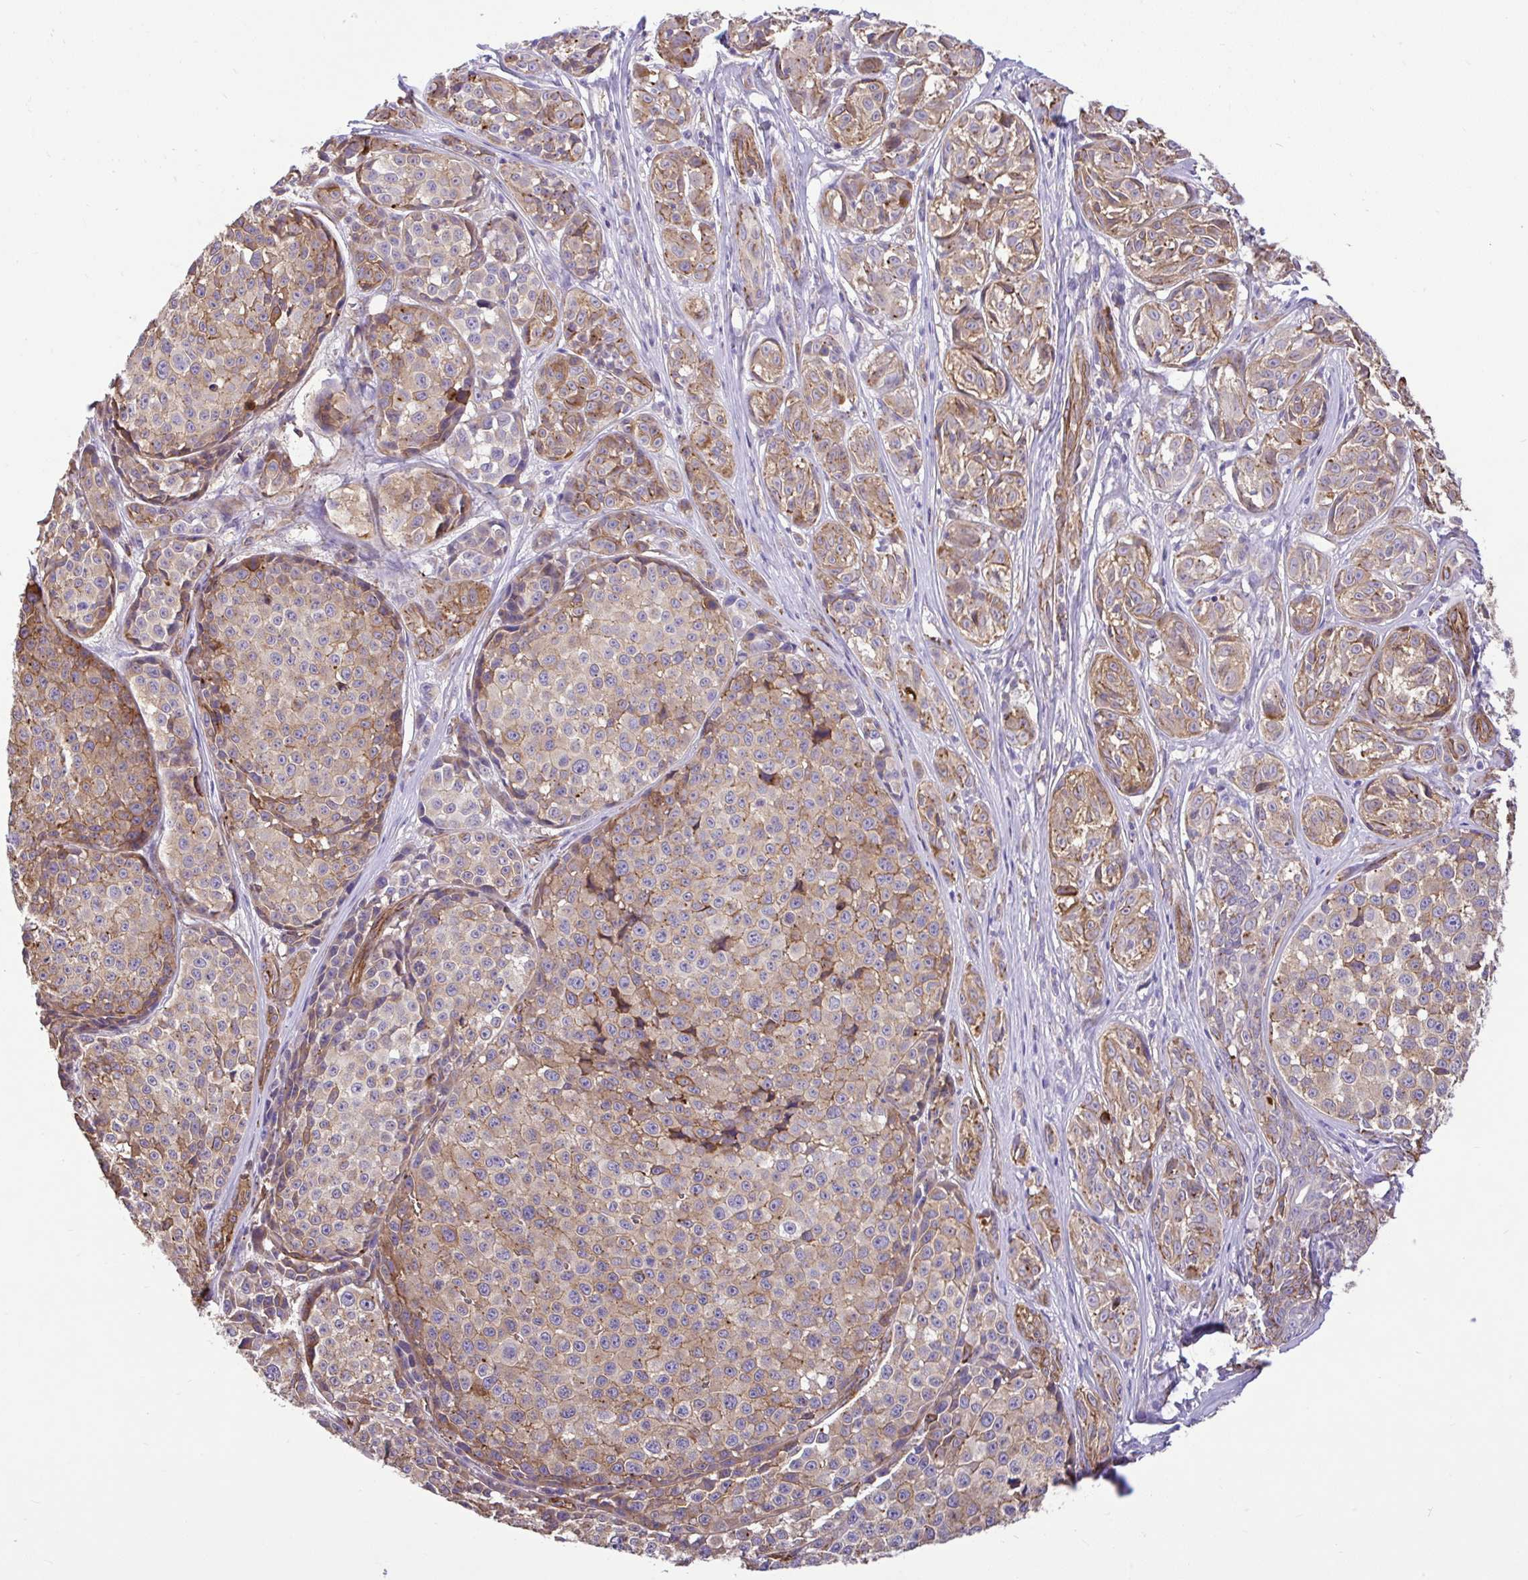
{"staining": {"intensity": "moderate", "quantity": ">75%", "location": "cytoplasmic/membranous"}, "tissue": "melanoma", "cell_type": "Tumor cells", "image_type": "cancer", "snomed": [{"axis": "morphology", "description": "Malignant melanoma, NOS"}, {"axis": "topography", "description": "Skin"}], "caption": "The histopathology image shows staining of melanoma, revealing moderate cytoplasmic/membranous protein expression (brown color) within tumor cells.", "gene": "PTPRK", "patient": {"sex": "female", "age": 35}}